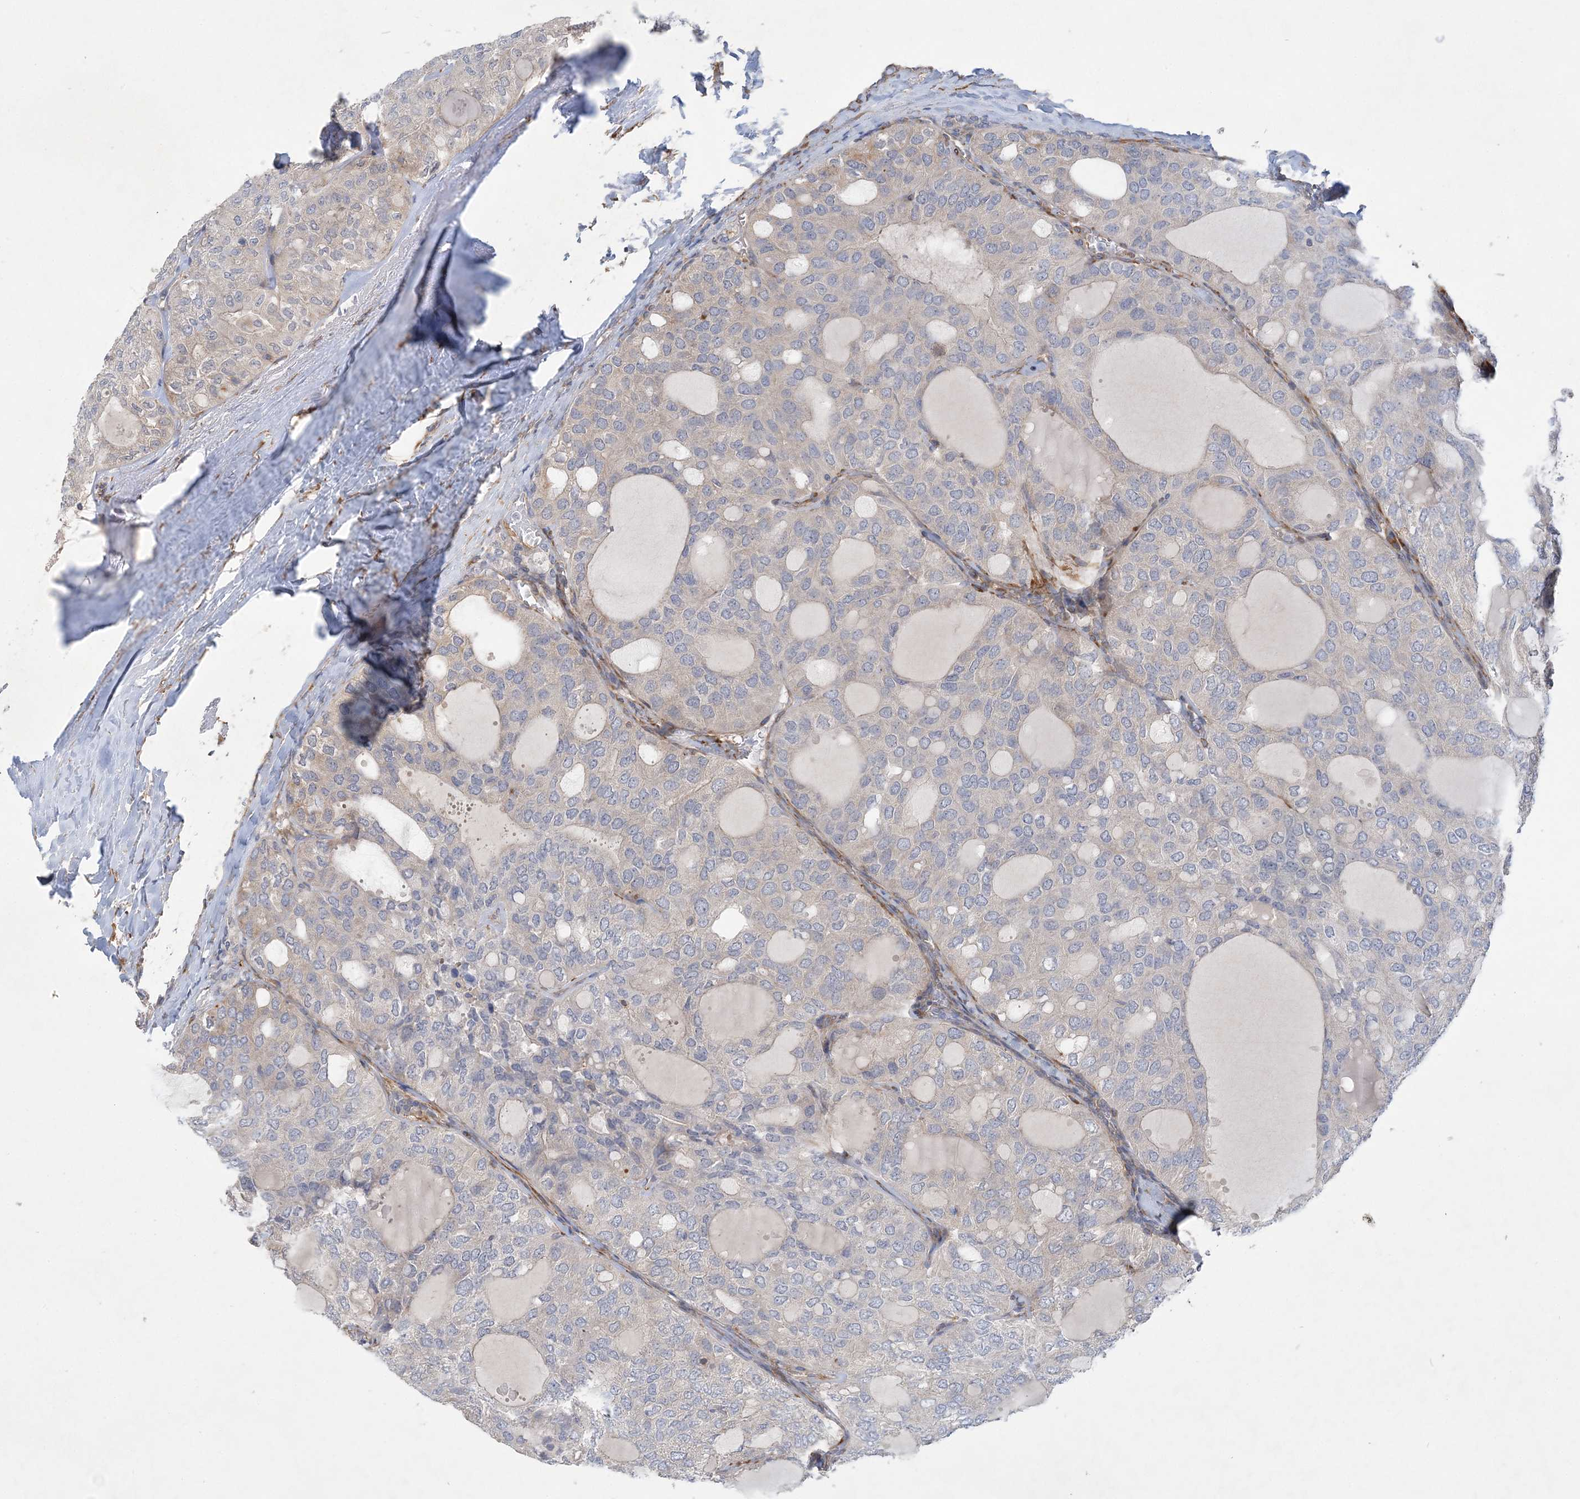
{"staining": {"intensity": "negative", "quantity": "none", "location": "none"}, "tissue": "thyroid cancer", "cell_type": "Tumor cells", "image_type": "cancer", "snomed": [{"axis": "morphology", "description": "Follicular adenoma carcinoma, NOS"}, {"axis": "topography", "description": "Thyroid gland"}], "caption": "The histopathology image shows no staining of tumor cells in follicular adenoma carcinoma (thyroid).", "gene": "MAP4K5", "patient": {"sex": "male", "age": 75}}